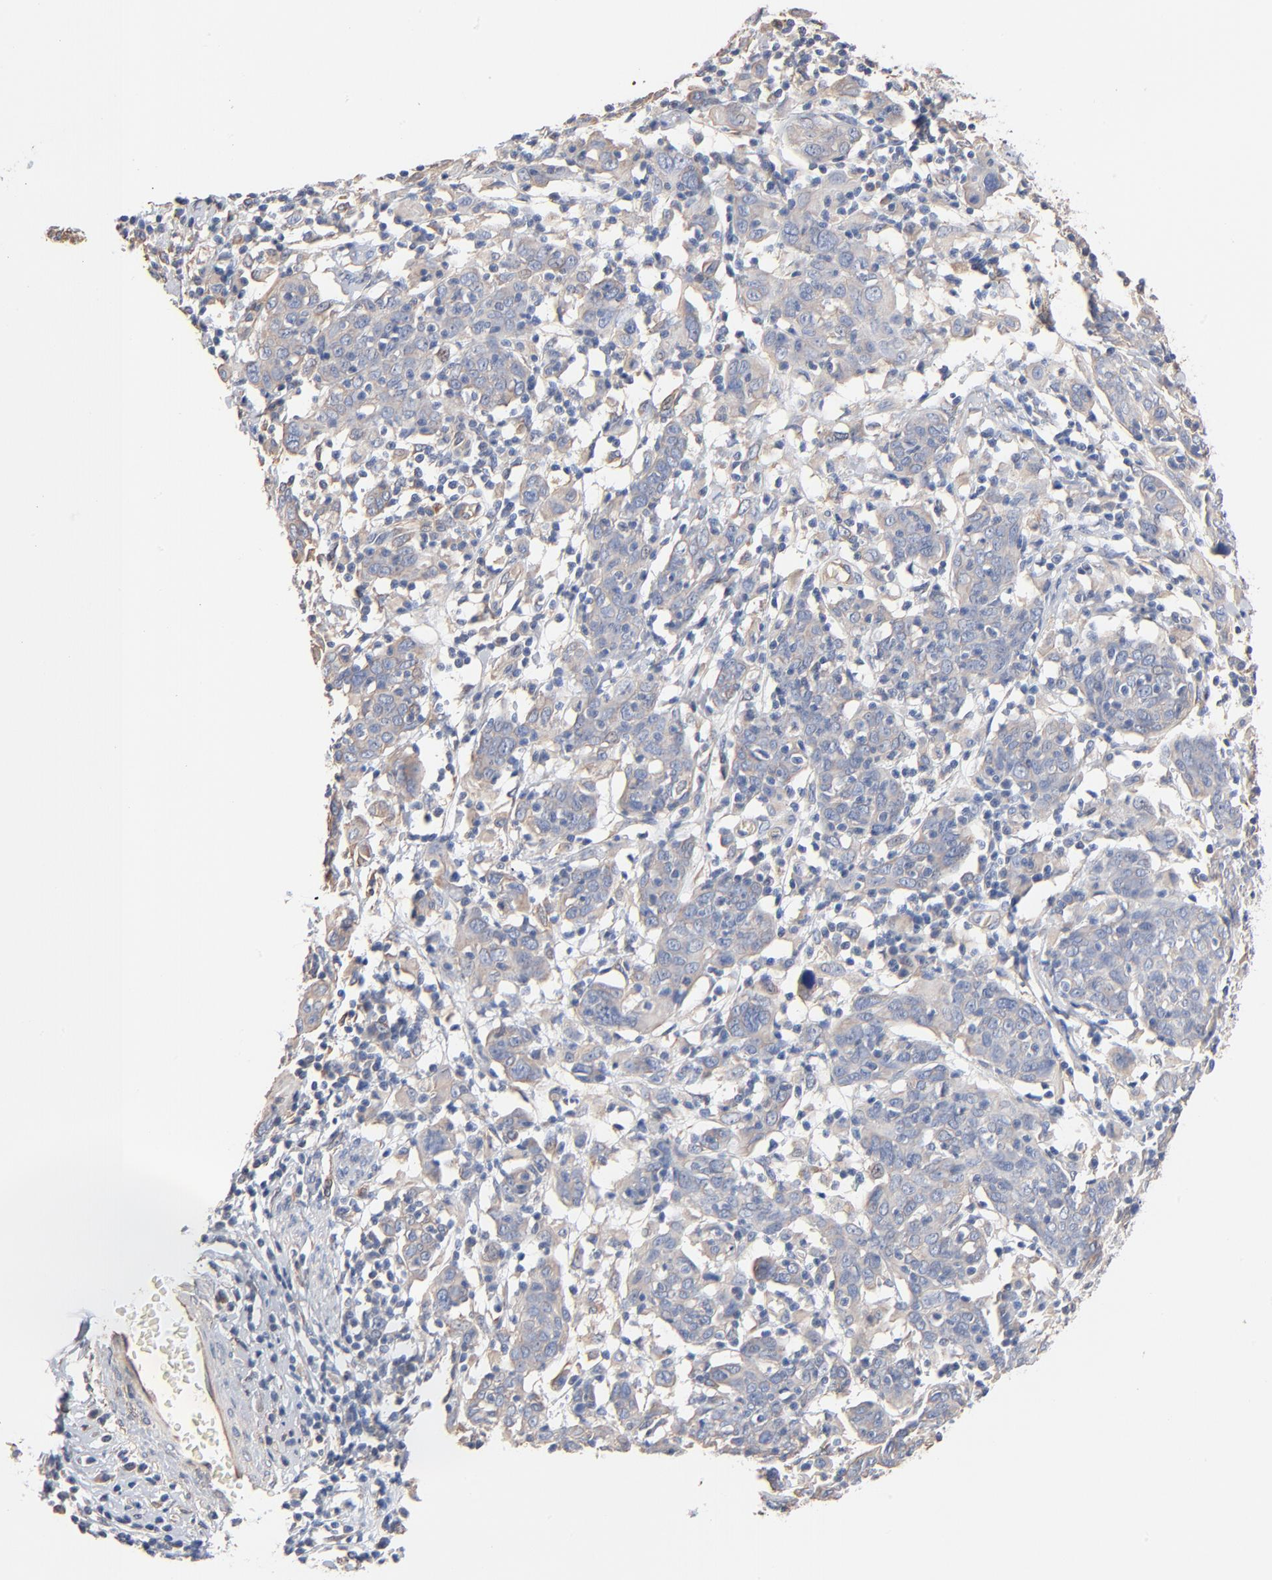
{"staining": {"intensity": "negative", "quantity": "none", "location": "none"}, "tissue": "cervical cancer", "cell_type": "Tumor cells", "image_type": "cancer", "snomed": [{"axis": "morphology", "description": "Normal tissue, NOS"}, {"axis": "morphology", "description": "Squamous cell carcinoma, NOS"}, {"axis": "topography", "description": "Cervix"}], "caption": "Histopathology image shows no significant protein staining in tumor cells of cervical cancer.", "gene": "ABCD4", "patient": {"sex": "female", "age": 67}}